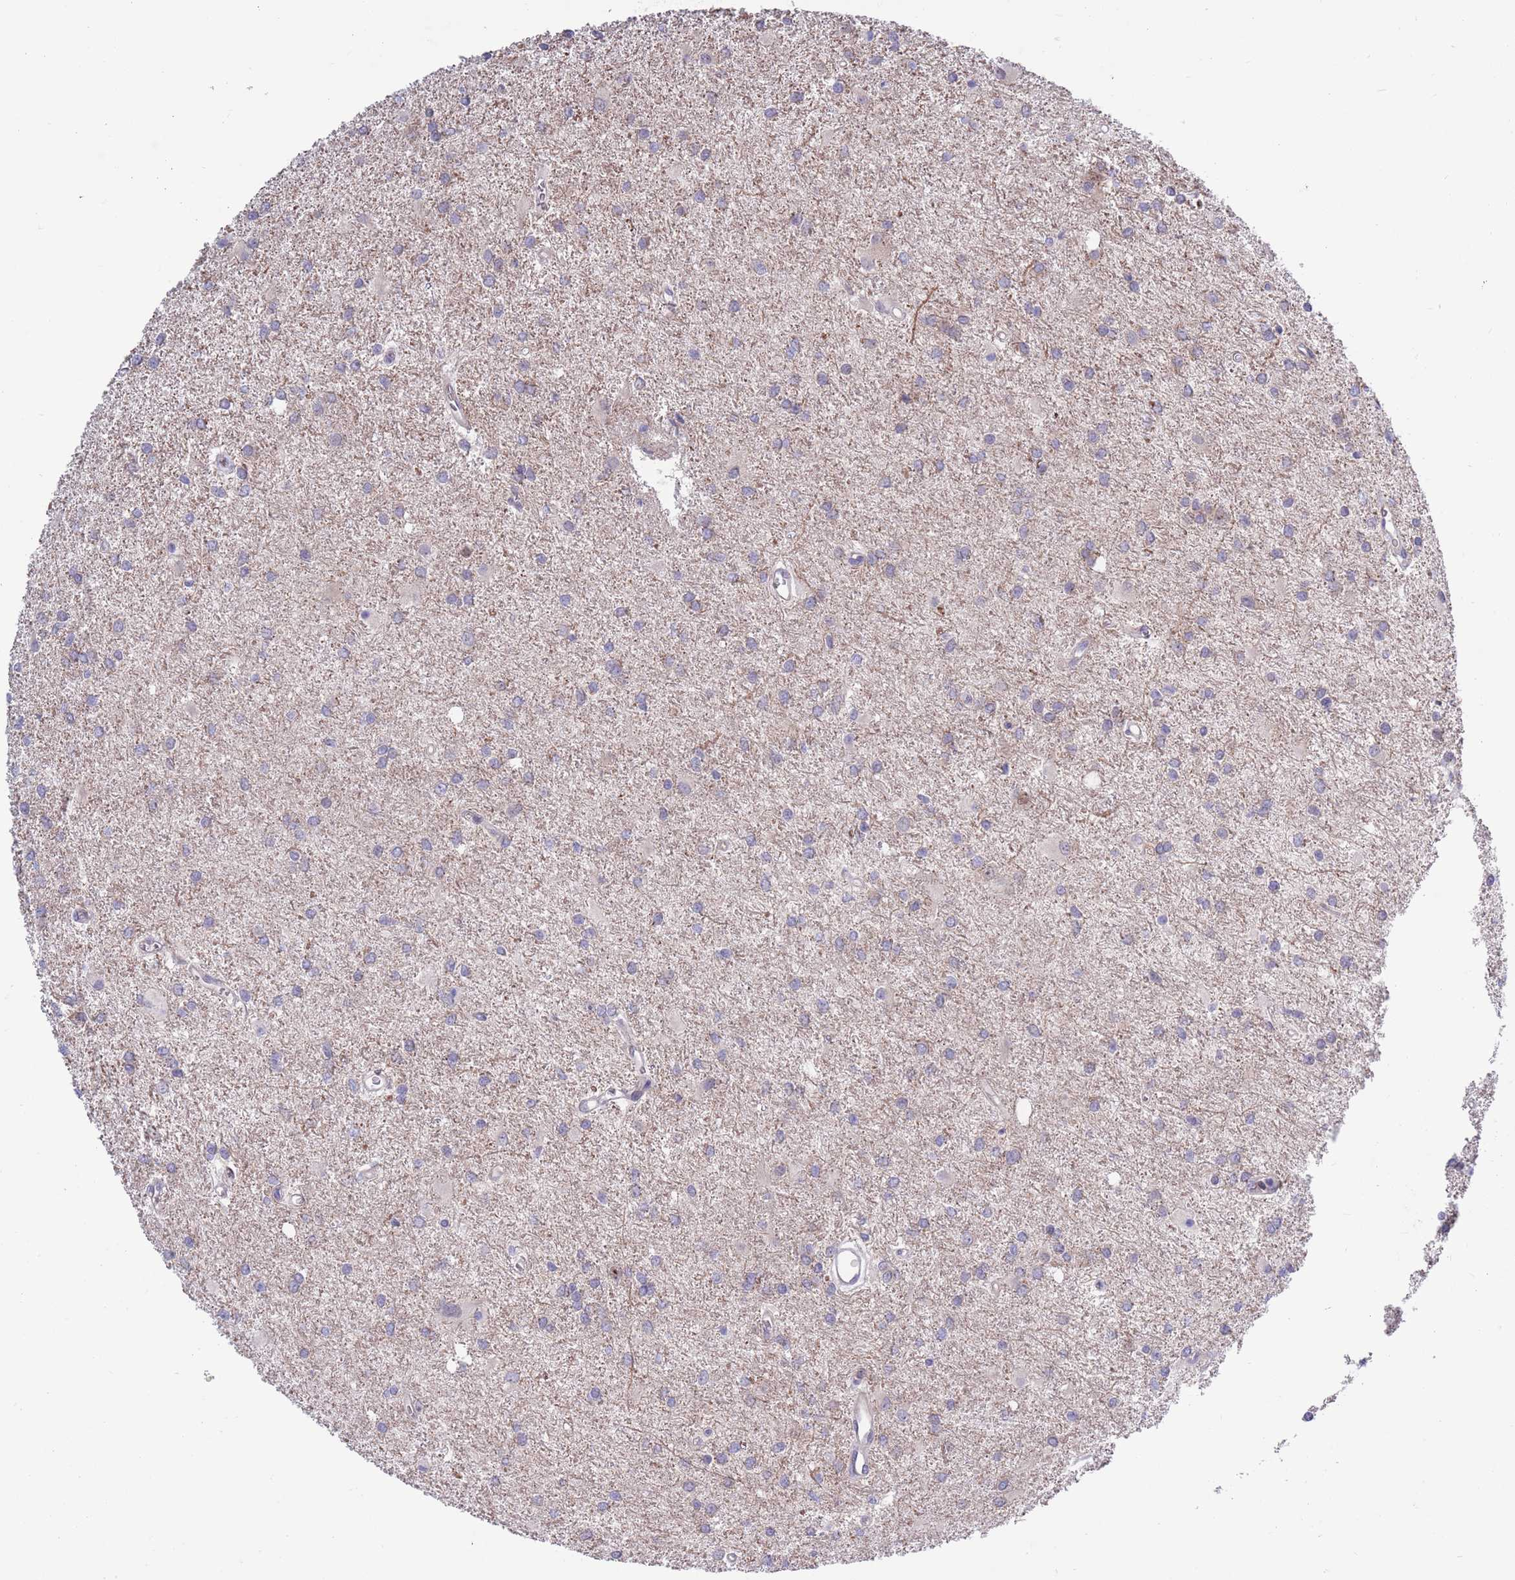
{"staining": {"intensity": "negative", "quantity": "none", "location": "none"}, "tissue": "glioma", "cell_type": "Tumor cells", "image_type": "cancer", "snomed": [{"axis": "morphology", "description": "Glioma, malignant, High grade"}, {"axis": "topography", "description": "Brain"}], "caption": "This is a micrograph of immunohistochemistry staining of high-grade glioma (malignant), which shows no staining in tumor cells.", "gene": "KLHL29", "patient": {"sex": "female", "age": 50}}